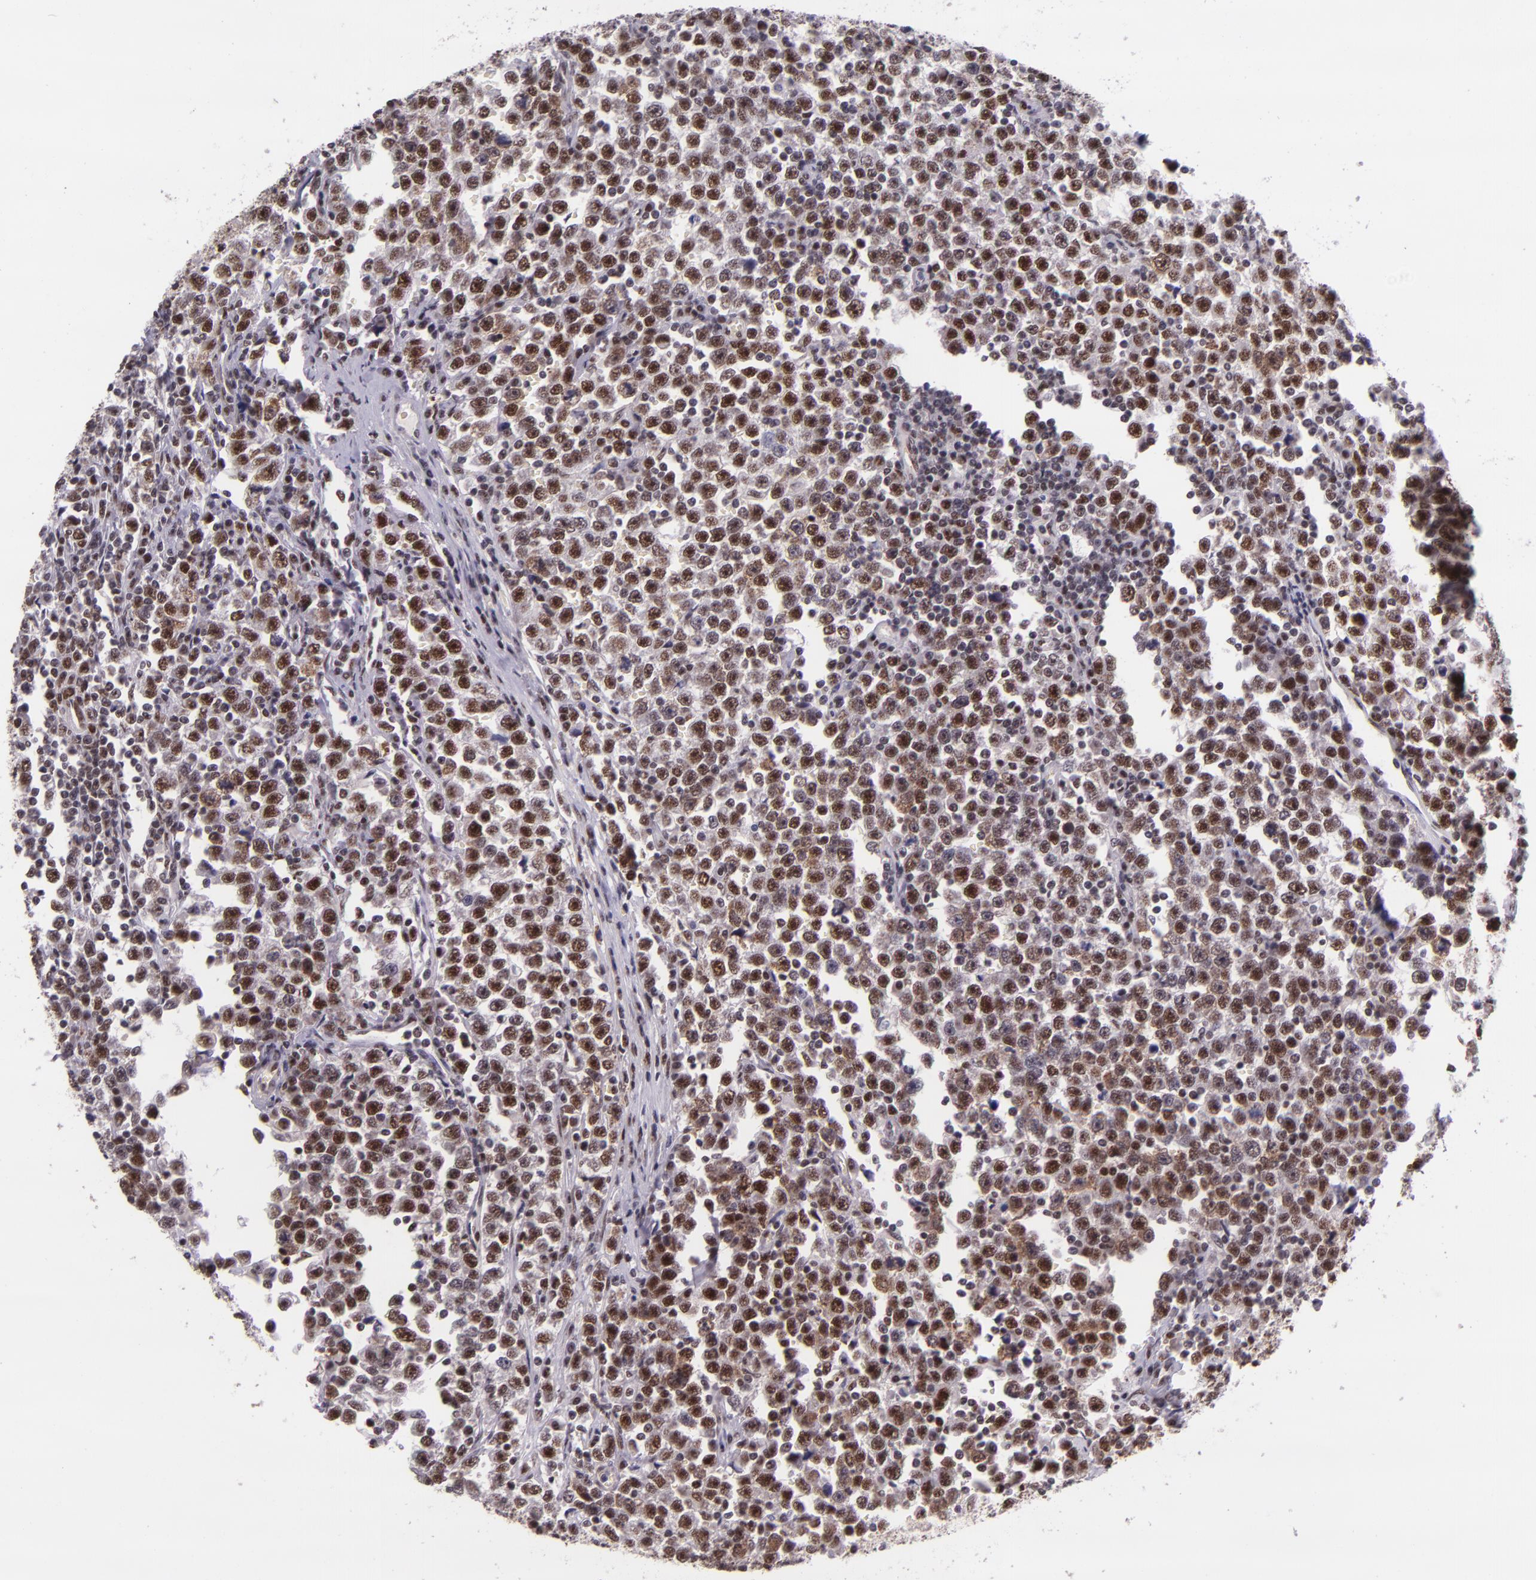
{"staining": {"intensity": "strong", "quantity": ">75%", "location": "nuclear"}, "tissue": "testis cancer", "cell_type": "Tumor cells", "image_type": "cancer", "snomed": [{"axis": "morphology", "description": "Seminoma, NOS"}, {"axis": "topography", "description": "Testis"}], "caption": "The immunohistochemical stain labels strong nuclear expression in tumor cells of testis cancer tissue. (Brightfield microscopy of DAB IHC at high magnification).", "gene": "GPKOW", "patient": {"sex": "male", "age": 43}}